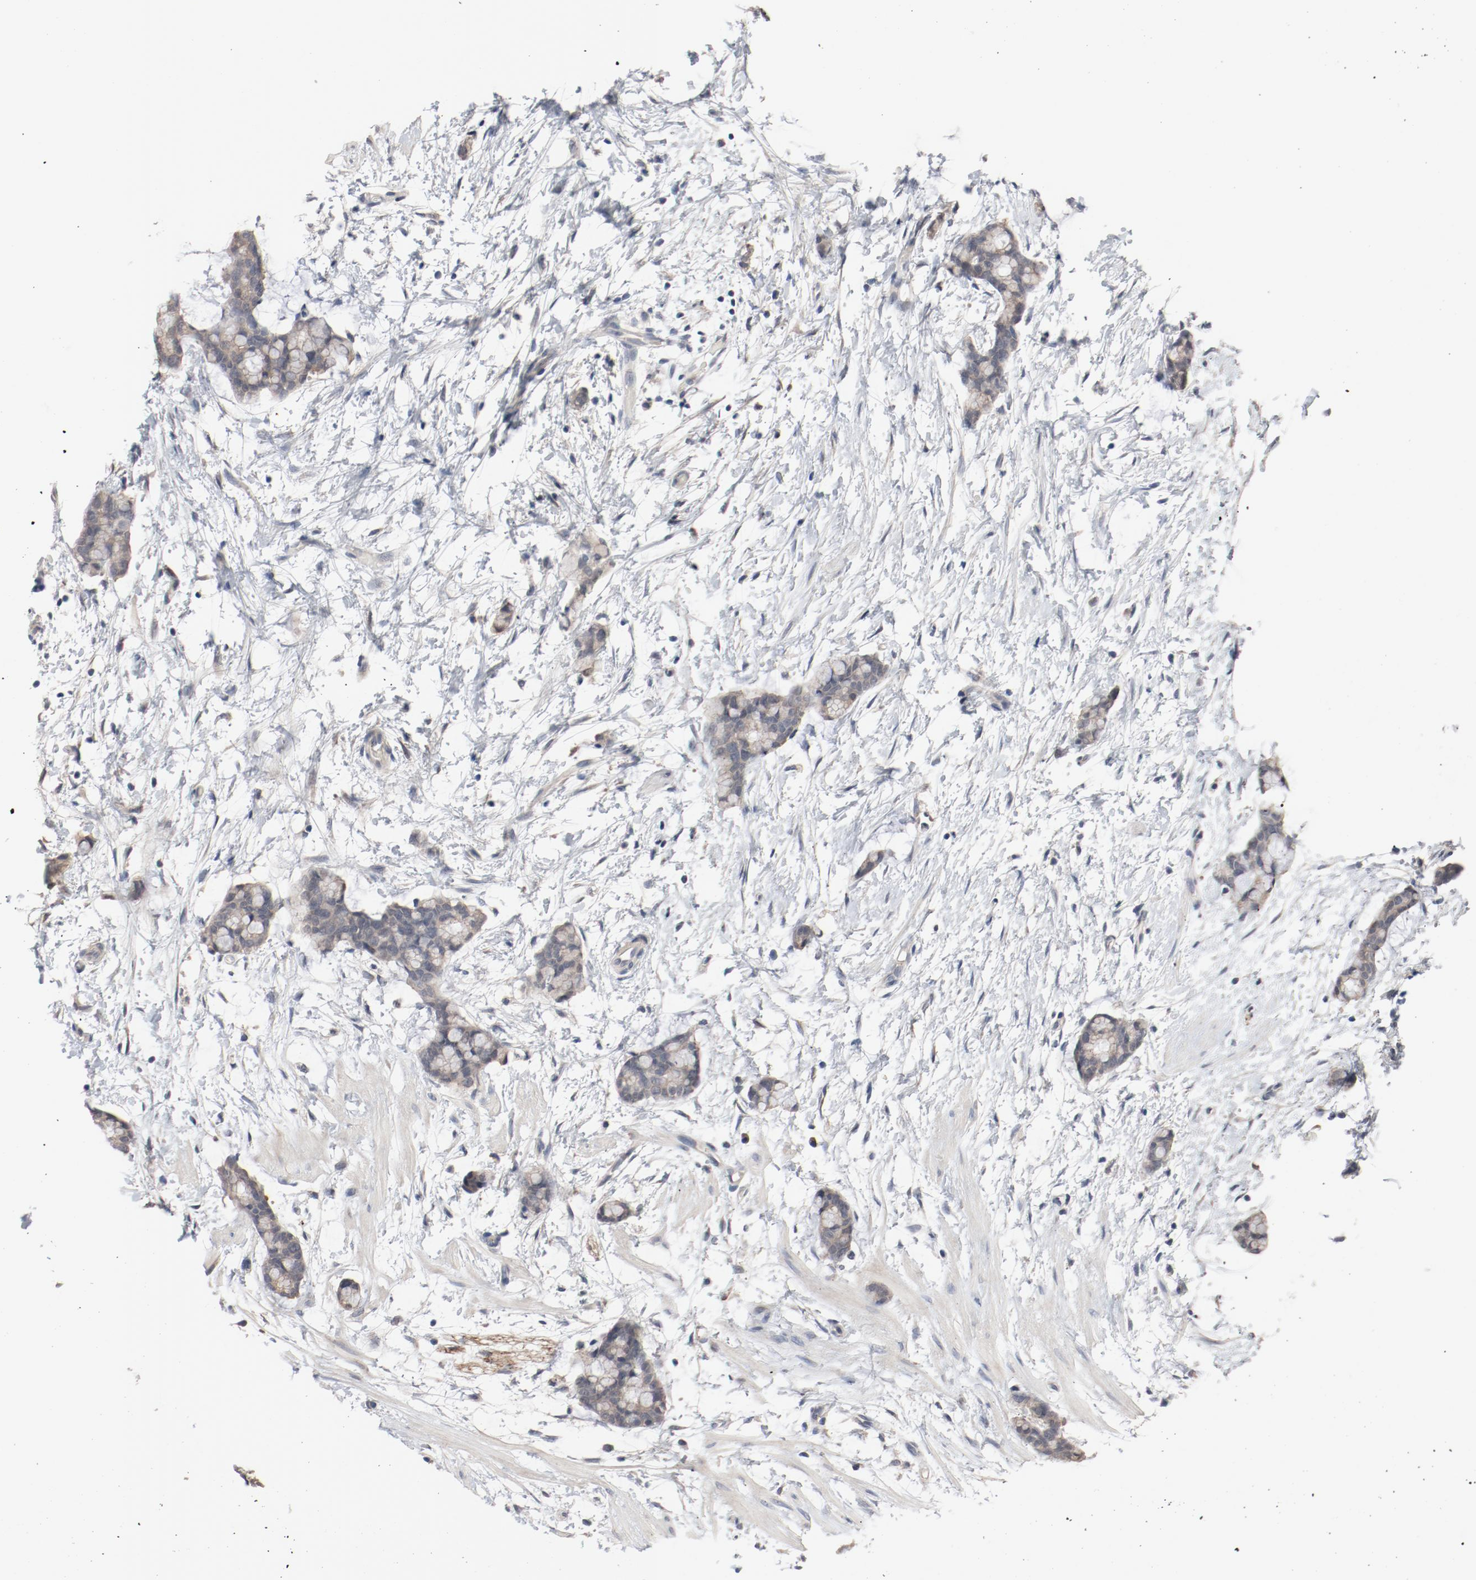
{"staining": {"intensity": "weak", "quantity": ">75%", "location": "cytoplasmic/membranous"}, "tissue": "colorectal cancer", "cell_type": "Tumor cells", "image_type": "cancer", "snomed": [{"axis": "morphology", "description": "Adenocarcinoma, NOS"}, {"axis": "topography", "description": "Colon"}], "caption": "There is low levels of weak cytoplasmic/membranous staining in tumor cells of colorectal cancer, as demonstrated by immunohistochemical staining (brown color).", "gene": "DNAL4", "patient": {"sex": "male", "age": 14}}